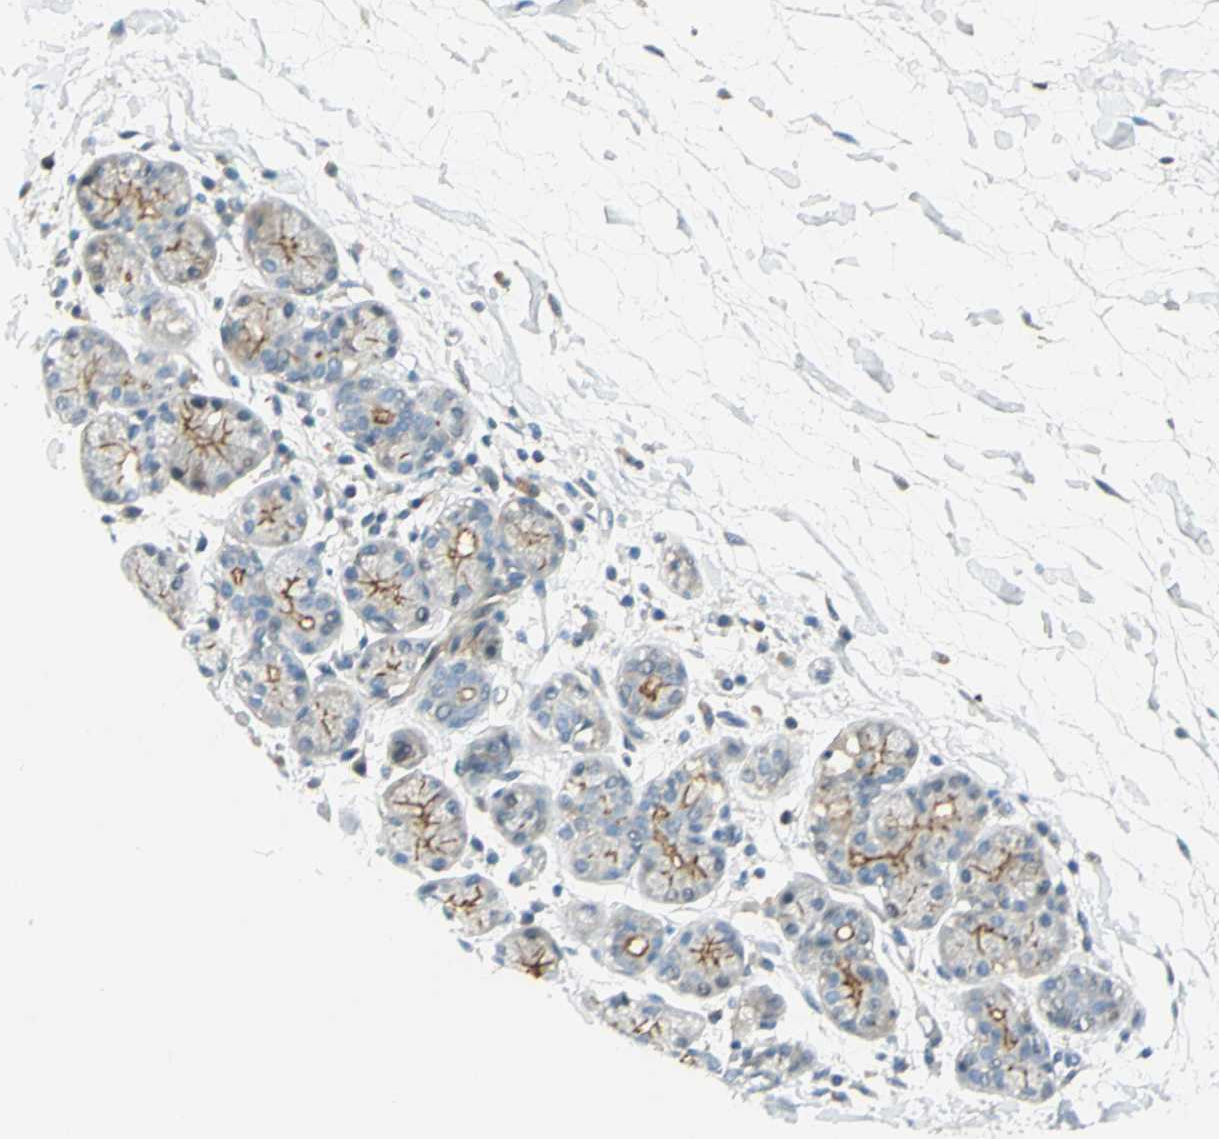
{"staining": {"intensity": "moderate", "quantity": "25%-75%", "location": "cytoplasmic/membranous"}, "tissue": "salivary gland", "cell_type": "Glandular cells", "image_type": "normal", "snomed": [{"axis": "morphology", "description": "Normal tissue, NOS"}, {"axis": "topography", "description": "Salivary gland"}], "caption": "Salivary gland stained with DAB immunohistochemistry reveals medium levels of moderate cytoplasmic/membranous positivity in approximately 25%-75% of glandular cells.", "gene": "PROM1", "patient": {"sex": "female", "age": 24}}